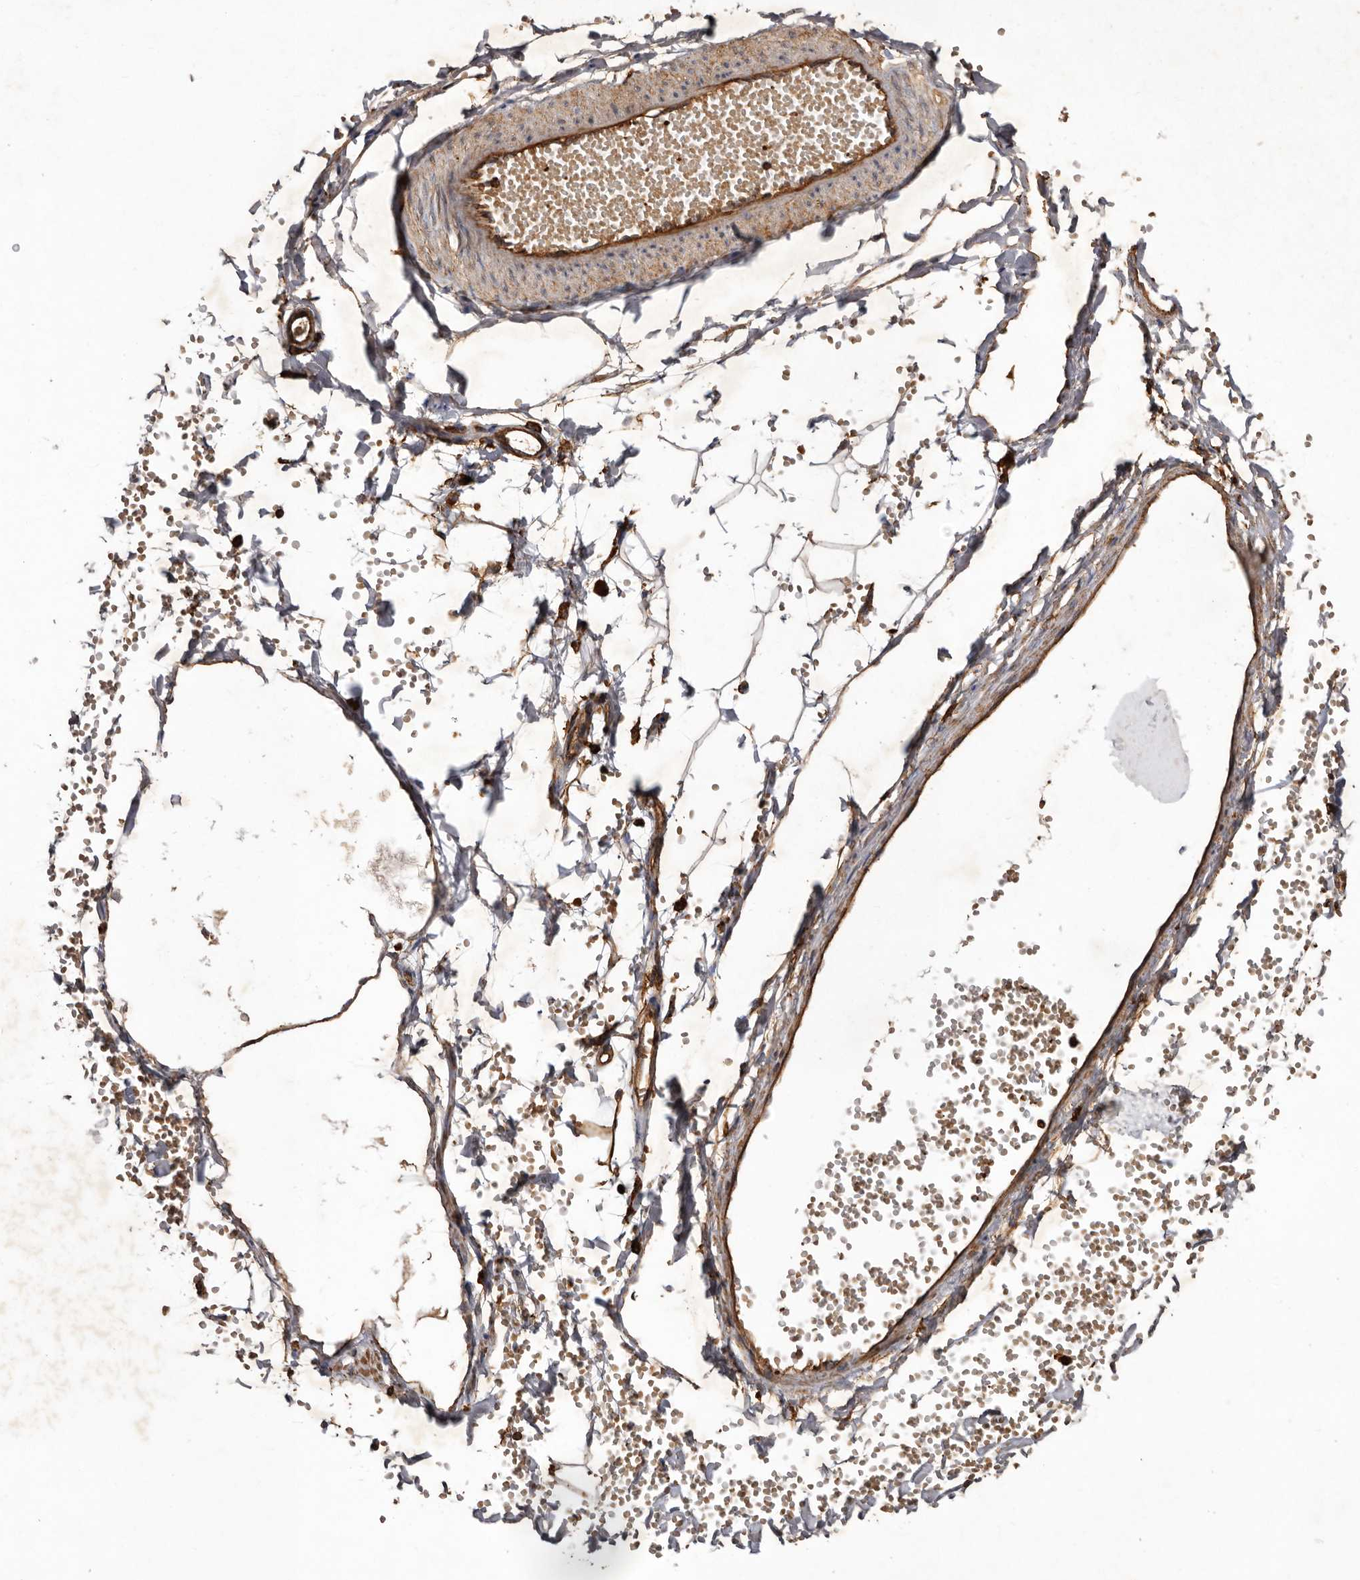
{"staining": {"intensity": "weak", "quantity": ">75%", "location": "cytoplasmic/membranous"}, "tissue": "adipose tissue", "cell_type": "Adipocytes", "image_type": "normal", "snomed": [{"axis": "morphology", "description": "Normal tissue, NOS"}, {"axis": "topography", "description": "Breast"}], "caption": "The micrograph exhibits staining of benign adipose tissue, revealing weak cytoplasmic/membranous protein positivity (brown color) within adipocytes.", "gene": "COQ8B", "patient": {"sex": "female", "age": 23}}